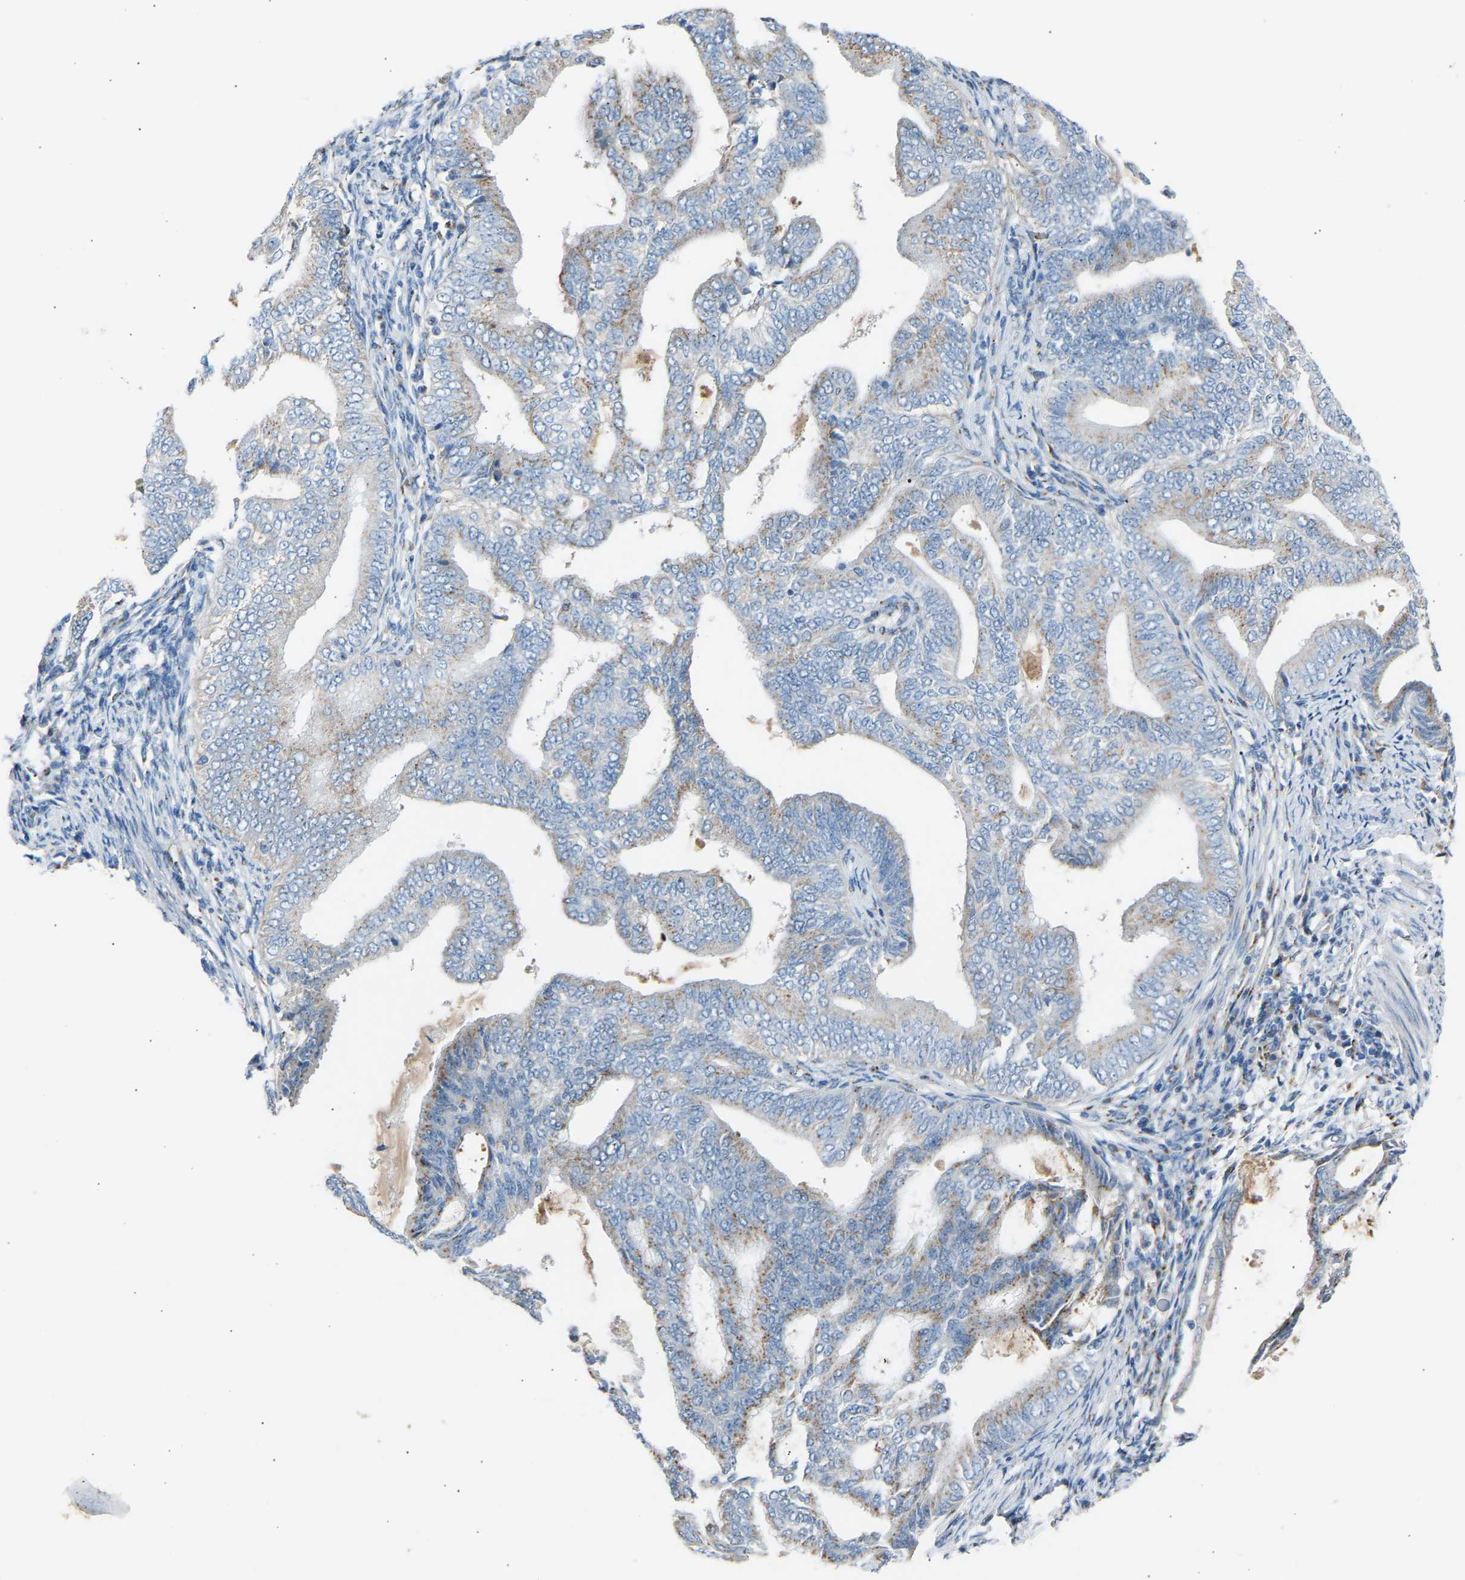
{"staining": {"intensity": "weak", "quantity": "25%-75%", "location": "cytoplasmic/membranous"}, "tissue": "endometrial cancer", "cell_type": "Tumor cells", "image_type": "cancer", "snomed": [{"axis": "morphology", "description": "Adenocarcinoma, NOS"}, {"axis": "topography", "description": "Endometrium"}], "caption": "Endometrial cancer (adenocarcinoma) was stained to show a protein in brown. There is low levels of weak cytoplasmic/membranous expression in approximately 25%-75% of tumor cells.", "gene": "CYREN", "patient": {"sex": "female", "age": 58}}